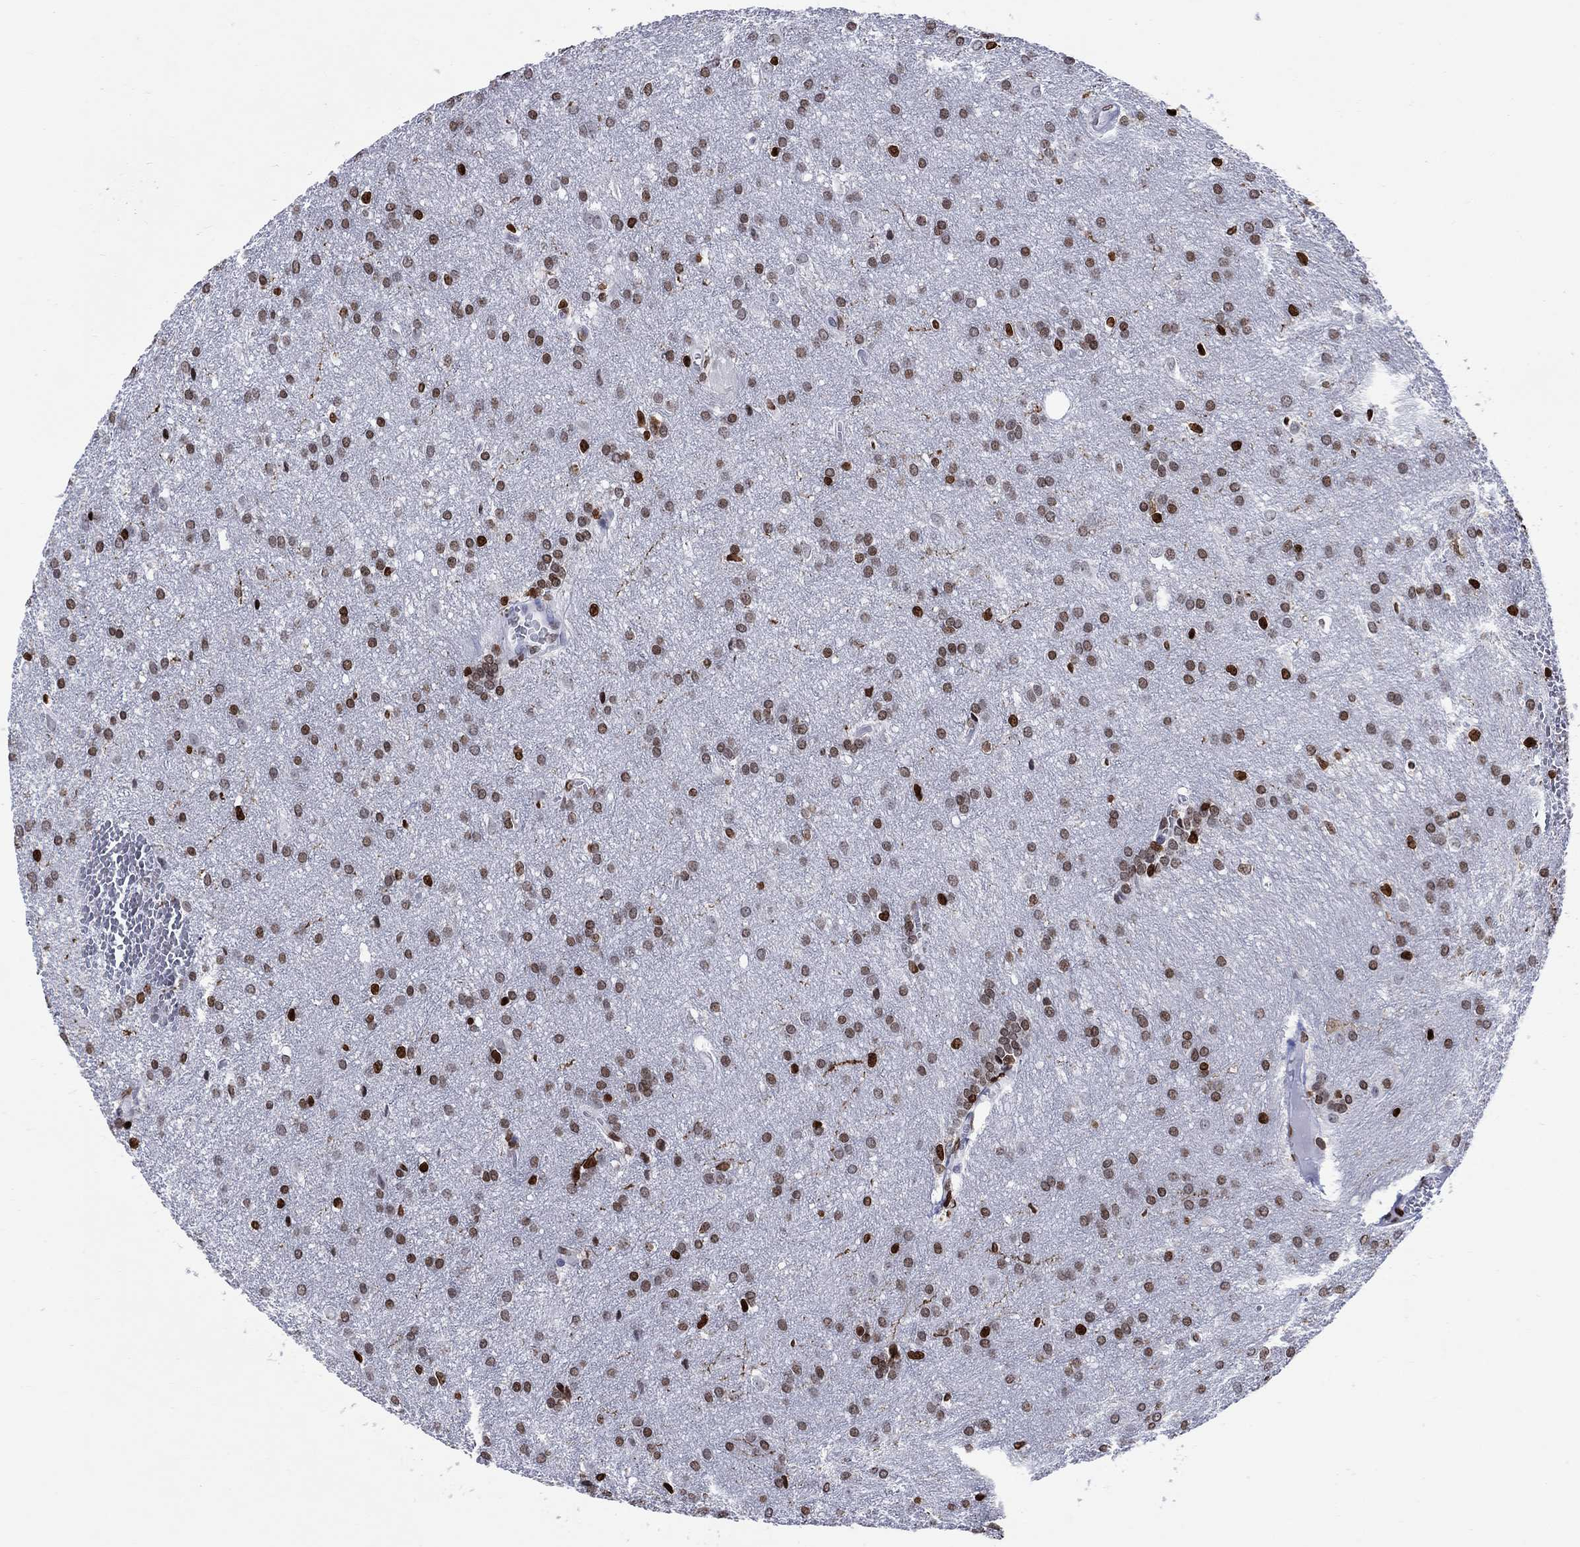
{"staining": {"intensity": "weak", "quantity": ">75%", "location": "nuclear"}, "tissue": "glioma", "cell_type": "Tumor cells", "image_type": "cancer", "snomed": [{"axis": "morphology", "description": "Glioma, malignant, Low grade"}, {"axis": "topography", "description": "Brain"}], "caption": "The micrograph demonstrates a brown stain indicating the presence of a protein in the nuclear of tumor cells in malignant glioma (low-grade). The staining was performed using DAB (3,3'-diaminobenzidine), with brown indicating positive protein expression. Nuclei are stained blue with hematoxylin.", "gene": "HMGA1", "patient": {"sex": "female", "age": 32}}